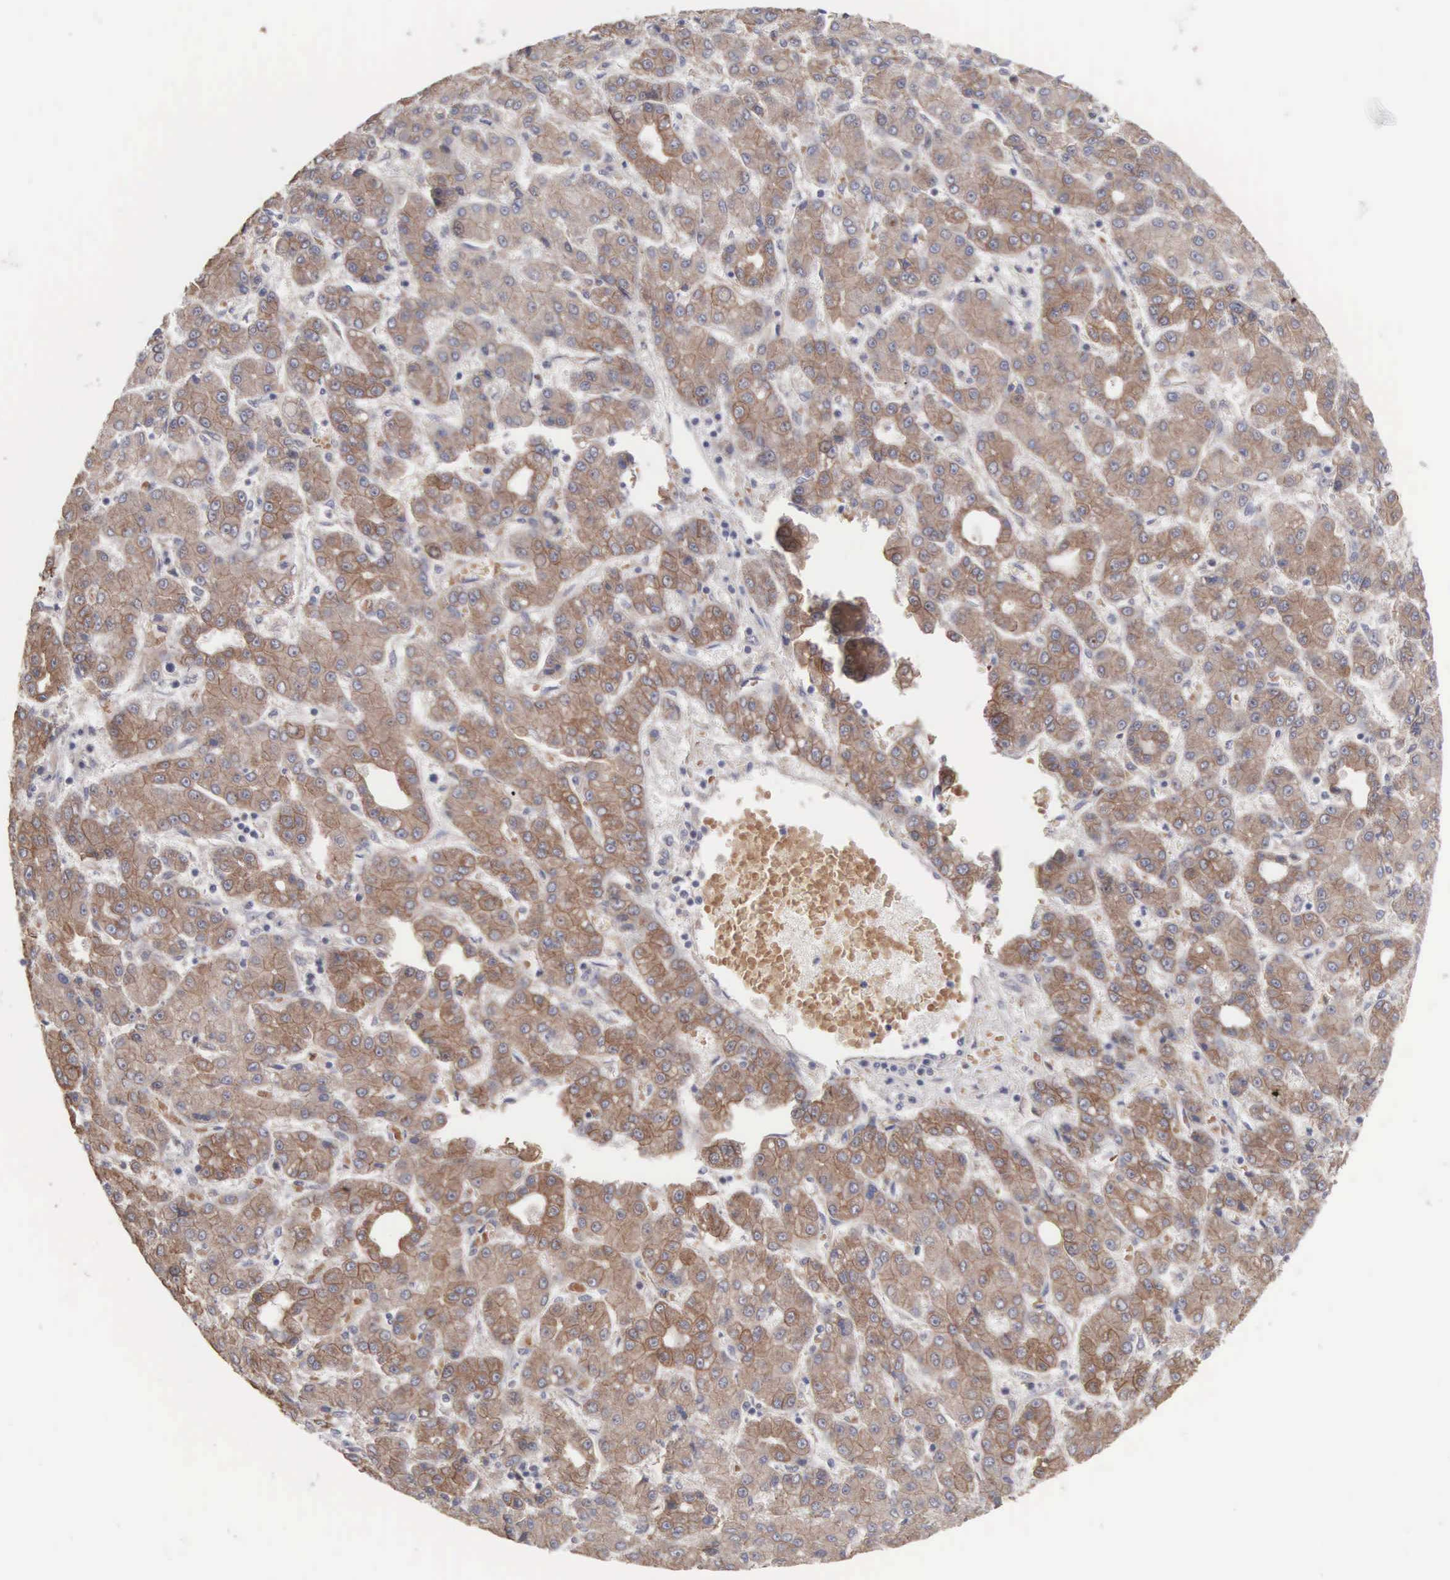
{"staining": {"intensity": "moderate", "quantity": ">75%", "location": "cytoplasmic/membranous"}, "tissue": "liver cancer", "cell_type": "Tumor cells", "image_type": "cancer", "snomed": [{"axis": "morphology", "description": "Carcinoma, Hepatocellular, NOS"}, {"axis": "topography", "description": "Liver"}], "caption": "Tumor cells display moderate cytoplasmic/membranous positivity in approximately >75% of cells in liver cancer (hepatocellular carcinoma).", "gene": "INF2", "patient": {"sex": "male", "age": 69}}